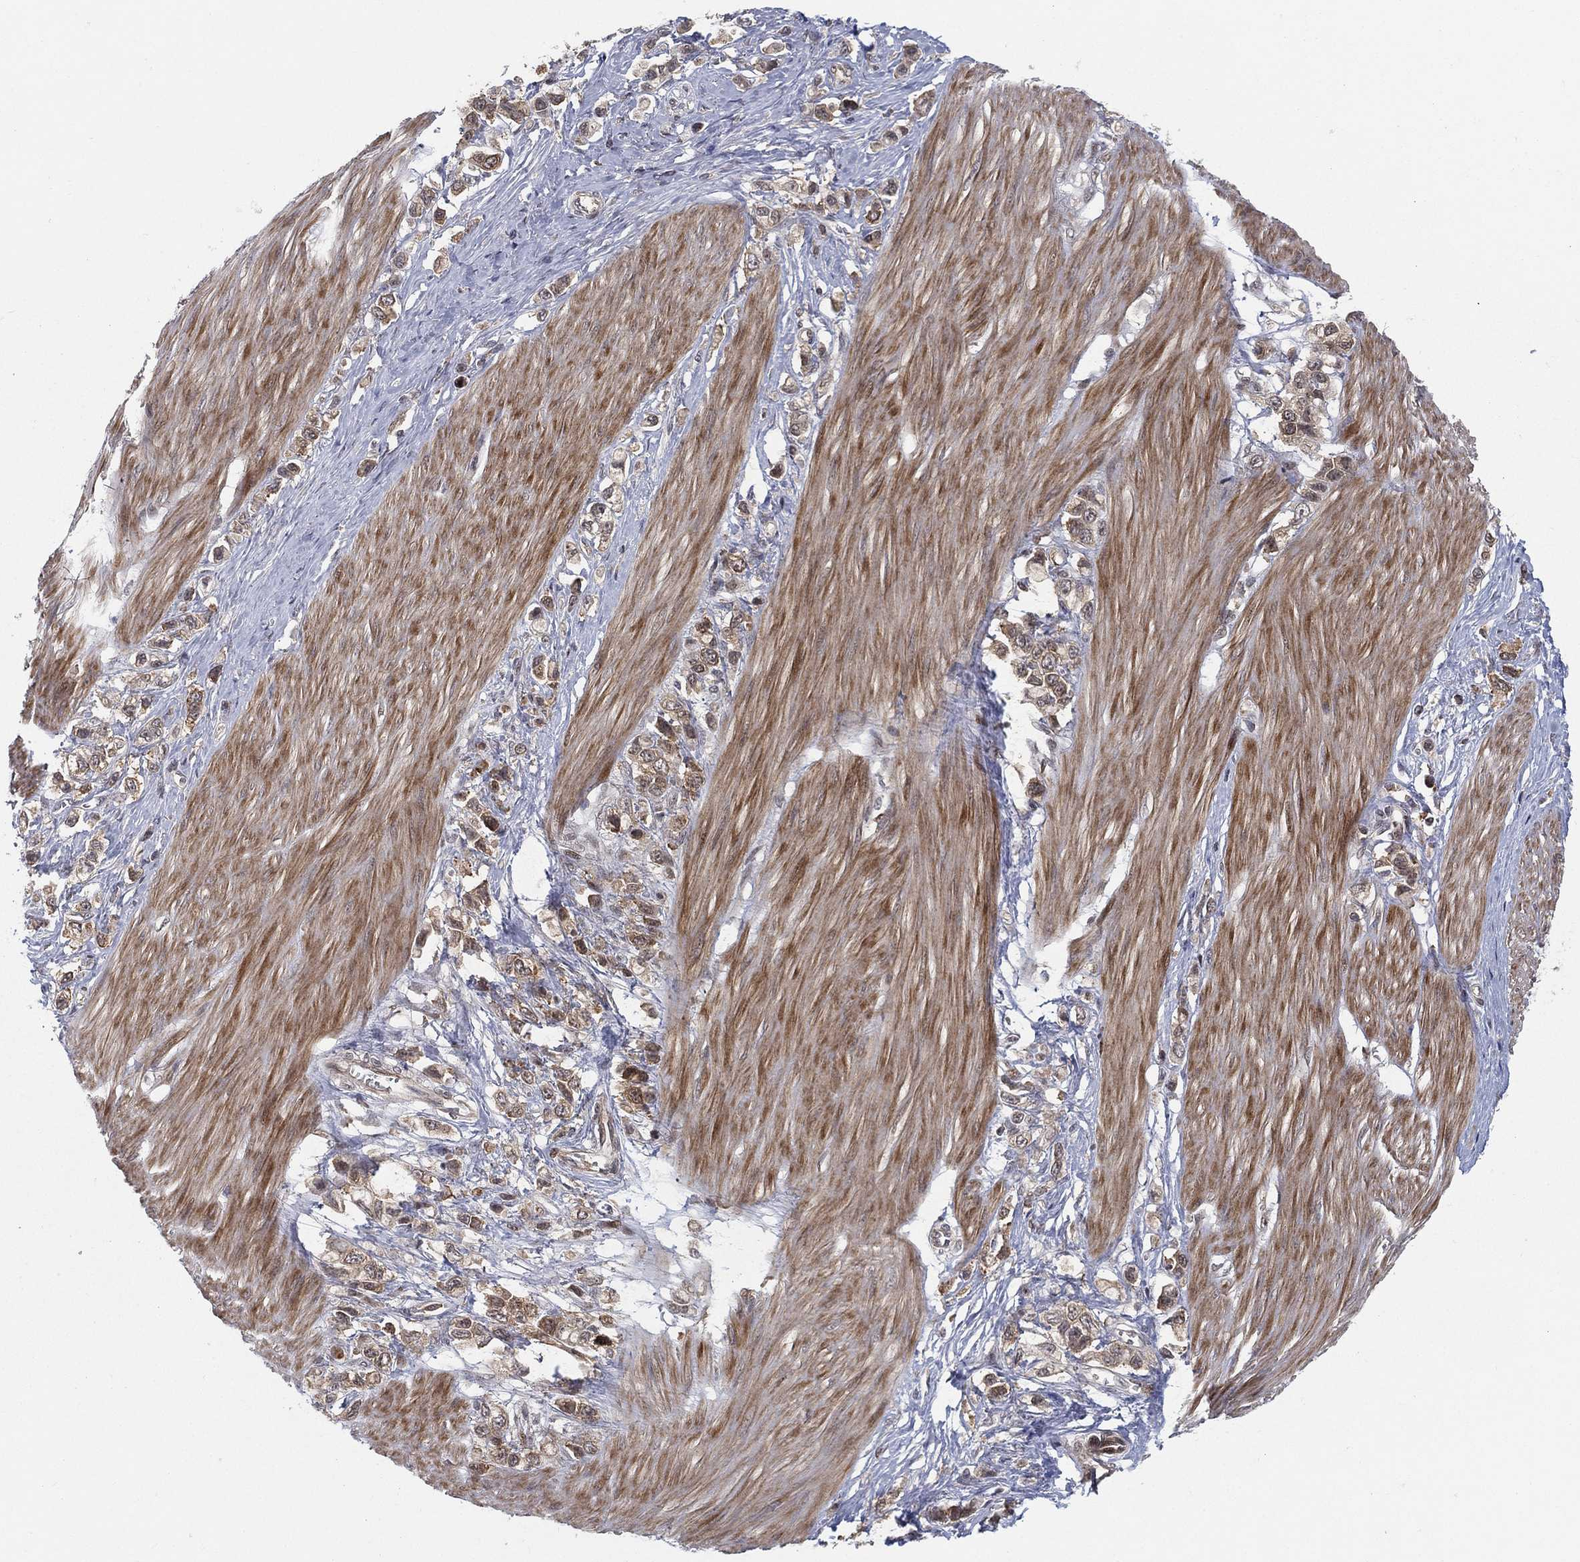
{"staining": {"intensity": "weak", "quantity": "25%-75%", "location": "cytoplasmic/membranous"}, "tissue": "stomach cancer", "cell_type": "Tumor cells", "image_type": "cancer", "snomed": [{"axis": "morphology", "description": "Normal tissue, NOS"}, {"axis": "morphology", "description": "Adenocarcinoma, NOS"}, {"axis": "morphology", "description": "Adenocarcinoma, High grade"}, {"axis": "topography", "description": "Stomach, upper"}, {"axis": "topography", "description": "Stomach"}], "caption": "Weak cytoplasmic/membranous positivity is identified in about 25%-75% of tumor cells in adenocarcinoma (stomach).", "gene": "TMTC4", "patient": {"sex": "female", "age": 65}}